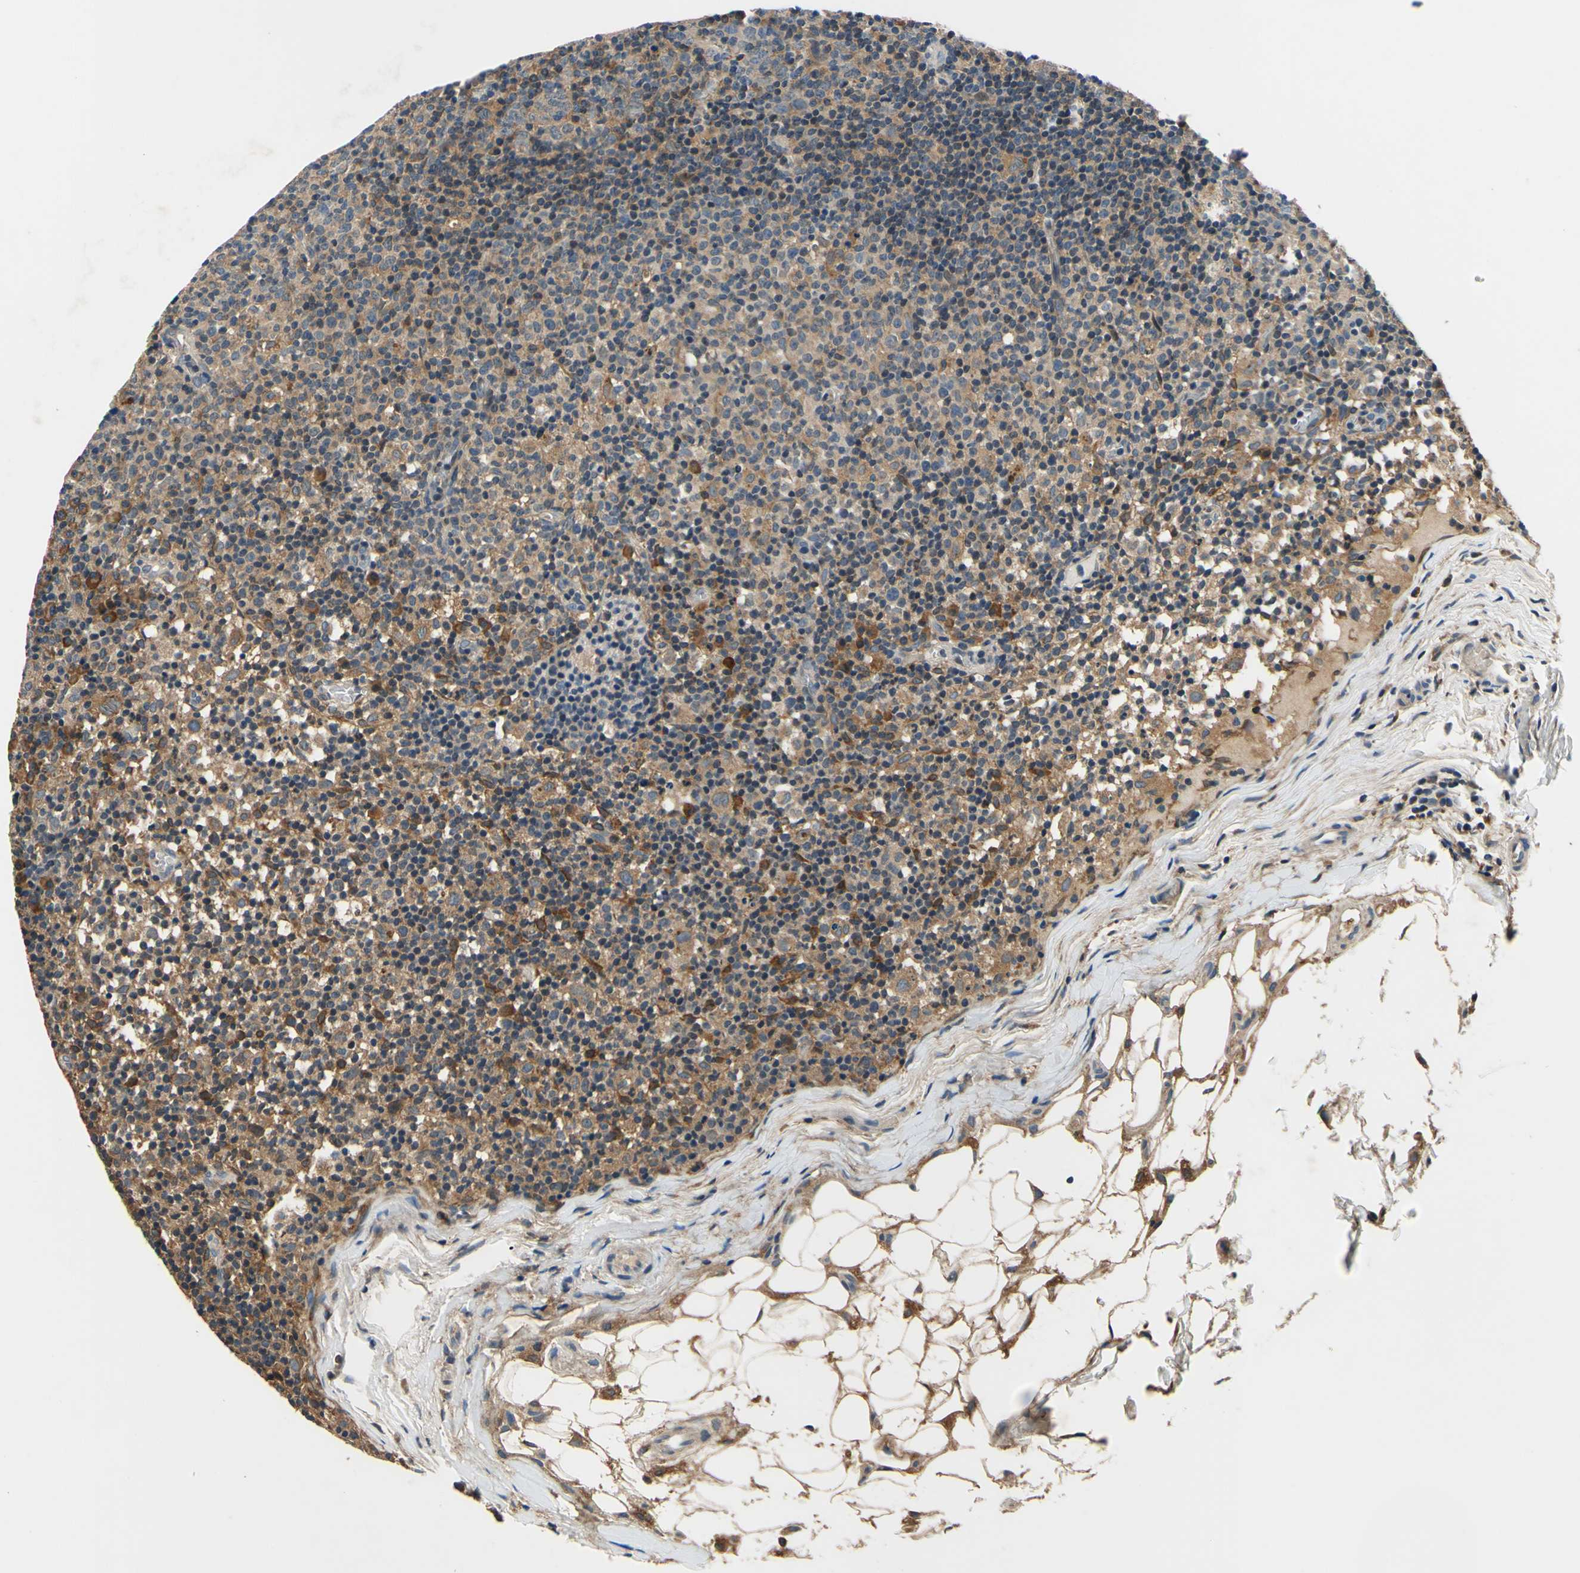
{"staining": {"intensity": "weak", "quantity": "25%-75%", "location": "cytoplasmic/membranous"}, "tissue": "lymph node", "cell_type": "Germinal center cells", "image_type": "normal", "snomed": [{"axis": "morphology", "description": "Normal tissue, NOS"}, {"axis": "morphology", "description": "Inflammation, NOS"}, {"axis": "topography", "description": "Lymph node"}], "caption": "This is a histology image of immunohistochemistry staining of unremarkable lymph node, which shows weak positivity in the cytoplasmic/membranous of germinal center cells.", "gene": "PLA2G4A", "patient": {"sex": "male", "age": 55}}